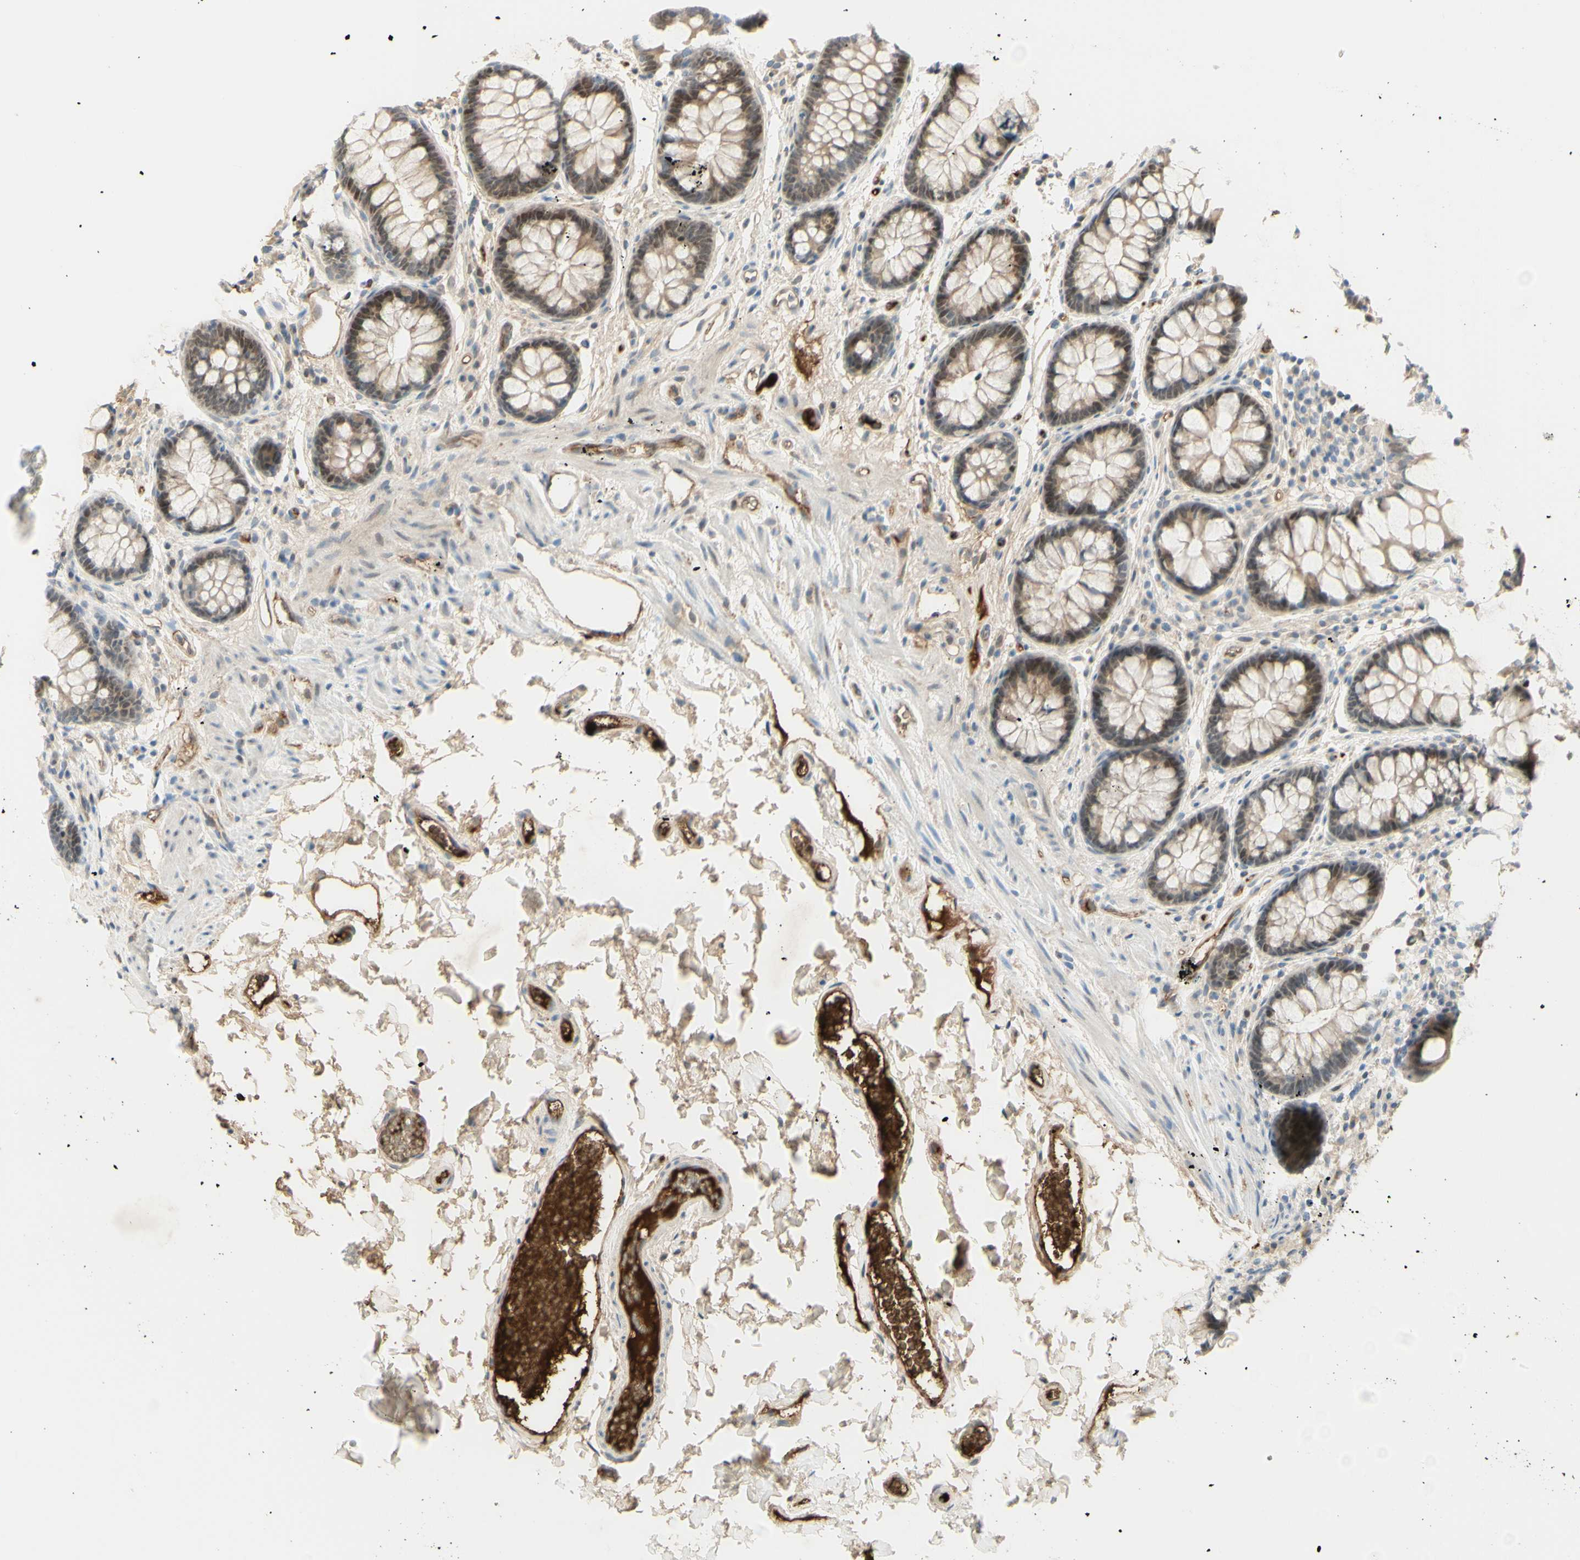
{"staining": {"intensity": "moderate", "quantity": ">75%", "location": "cytoplasmic/membranous"}, "tissue": "colon", "cell_type": "Endothelial cells", "image_type": "normal", "snomed": [{"axis": "morphology", "description": "Normal tissue, NOS"}, {"axis": "topography", "description": "Colon"}], "caption": "Protein analysis of normal colon demonstrates moderate cytoplasmic/membranous staining in about >75% of endothelial cells. (Stains: DAB in brown, nuclei in blue, Microscopy: brightfield microscopy at high magnification).", "gene": "ANGPT2", "patient": {"sex": "female", "age": 80}}